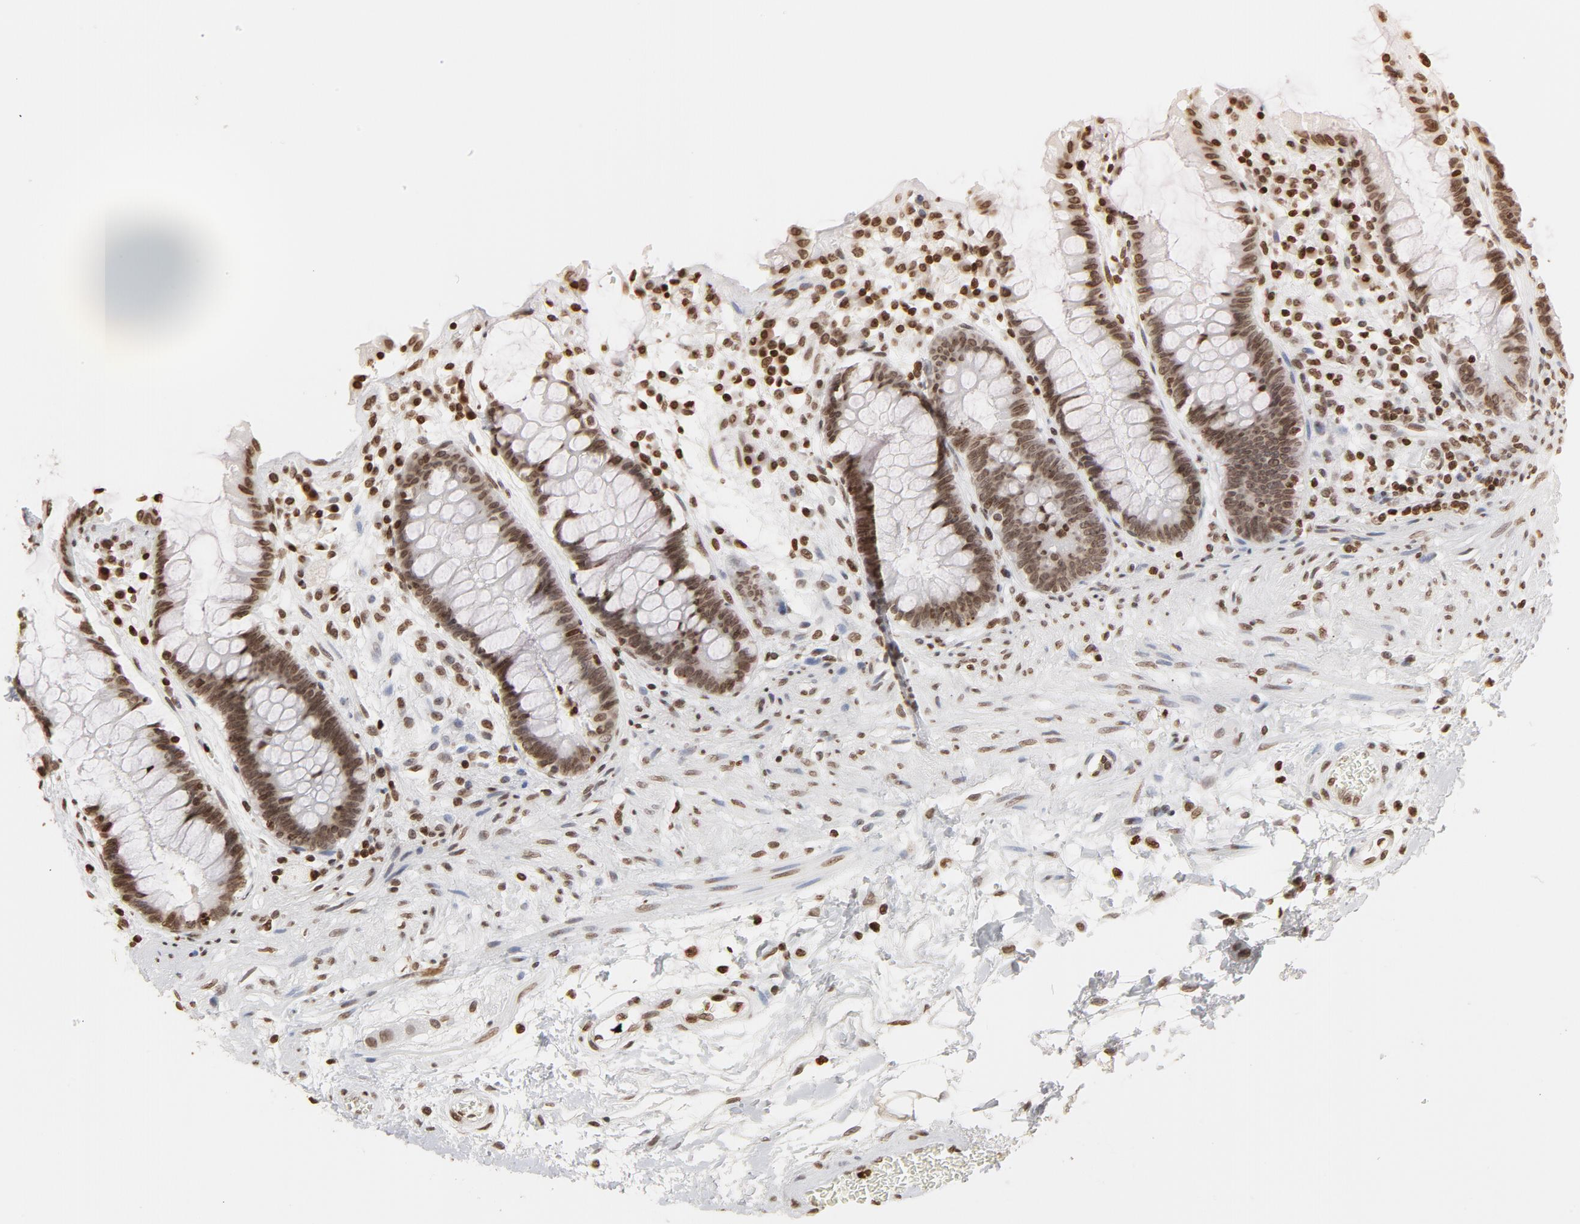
{"staining": {"intensity": "moderate", "quantity": ">75%", "location": "nuclear"}, "tissue": "rectum", "cell_type": "Glandular cells", "image_type": "normal", "snomed": [{"axis": "morphology", "description": "Normal tissue, NOS"}, {"axis": "topography", "description": "Rectum"}], "caption": "Benign rectum shows moderate nuclear positivity in approximately >75% of glandular cells The staining was performed using DAB, with brown indicating positive protein expression. Nuclei are stained blue with hematoxylin..", "gene": "H2AC12", "patient": {"sex": "female", "age": 46}}